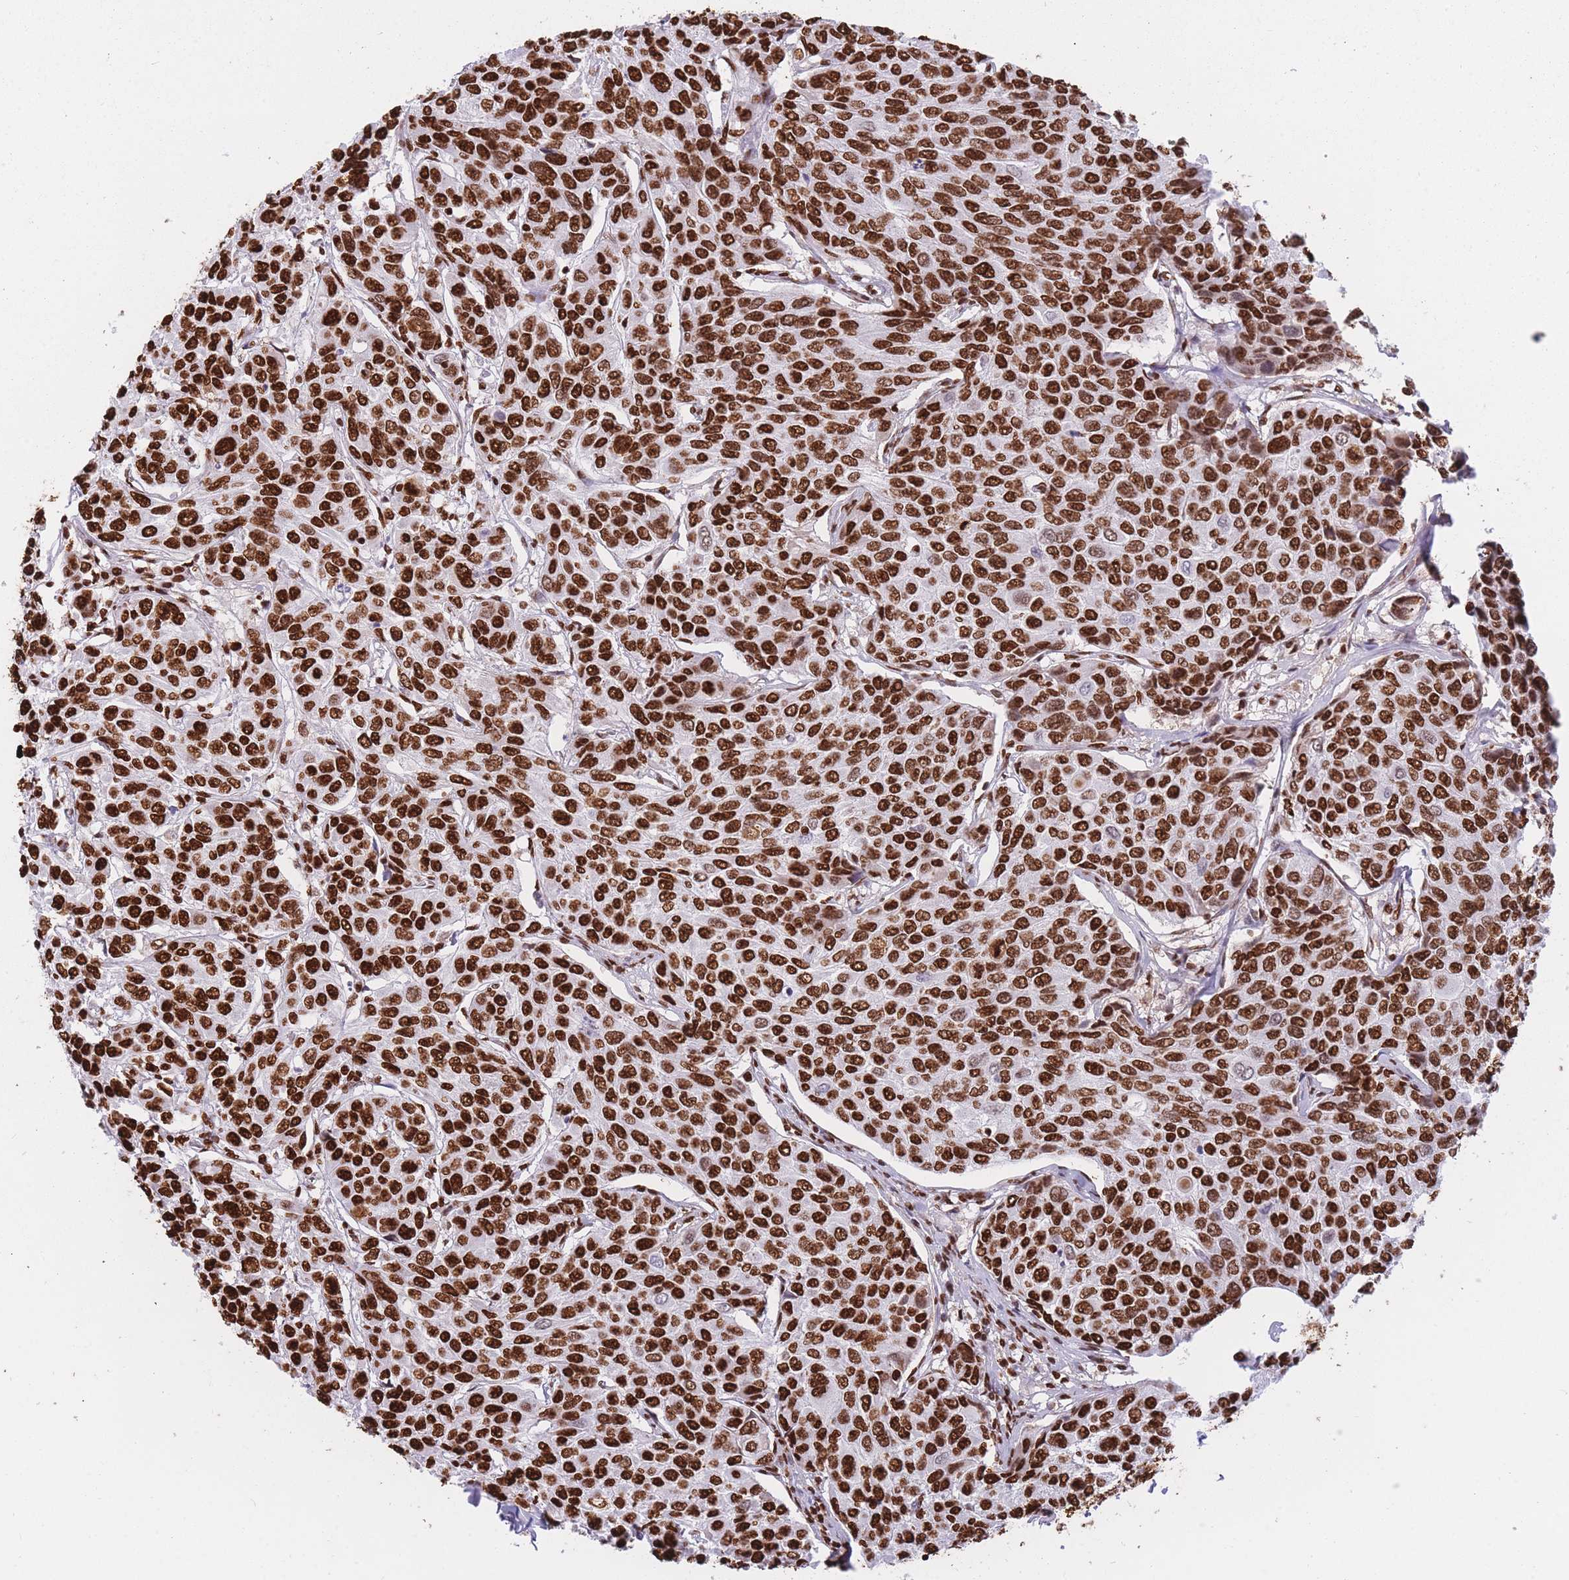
{"staining": {"intensity": "strong", "quantity": ">75%", "location": "nuclear"}, "tissue": "breast cancer", "cell_type": "Tumor cells", "image_type": "cancer", "snomed": [{"axis": "morphology", "description": "Duct carcinoma"}, {"axis": "topography", "description": "Breast"}], "caption": "Human breast infiltrating ductal carcinoma stained for a protein (brown) exhibits strong nuclear positive staining in about >75% of tumor cells.", "gene": "HNRNPUL1", "patient": {"sex": "female", "age": 55}}